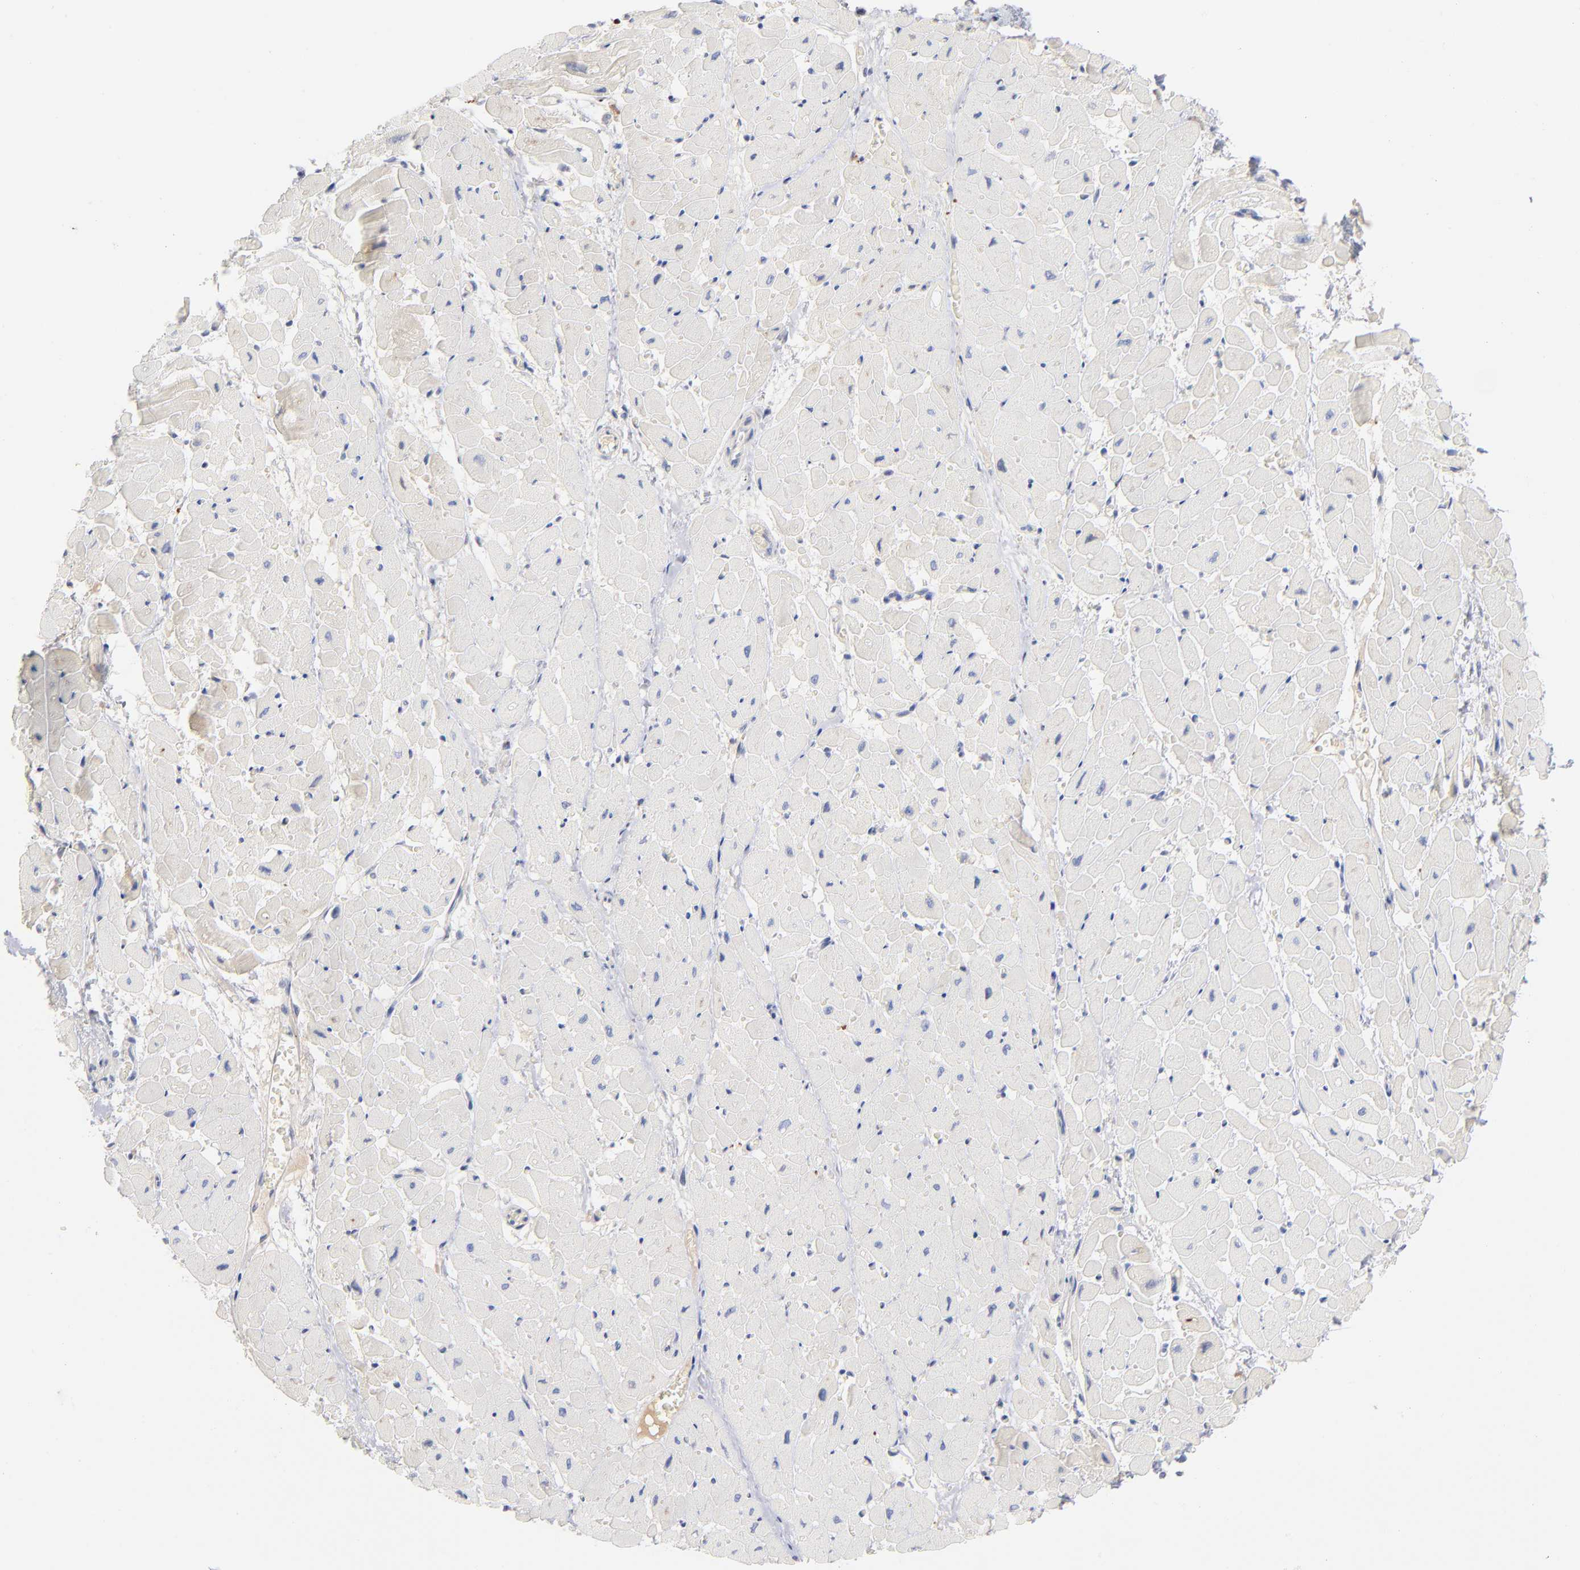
{"staining": {"intensity": "weak", "quantity": "25%-75%", "location": "cytoplasmic/membranous"}, "tissue": "heart muscle", "cell_type": "Cardiomyocytes", "image_type": "normal", "snomed": [{"axis": "morphology", "description": "Normal tissue, NOS"}, {"axis": "topography", "description": "Heart"}], "caption": "Immunohistochemical staining of normal heart muscle exhibits low levels of weak cytoplasmic/membranous staining in approximately 25%-75% of cardiomyocytes. Immunohistochemistry (ihc) stains the protein in brown and the nuclei are stained blue.", "gene": "F12", "patient": {"sex": "male", "age": 45}}